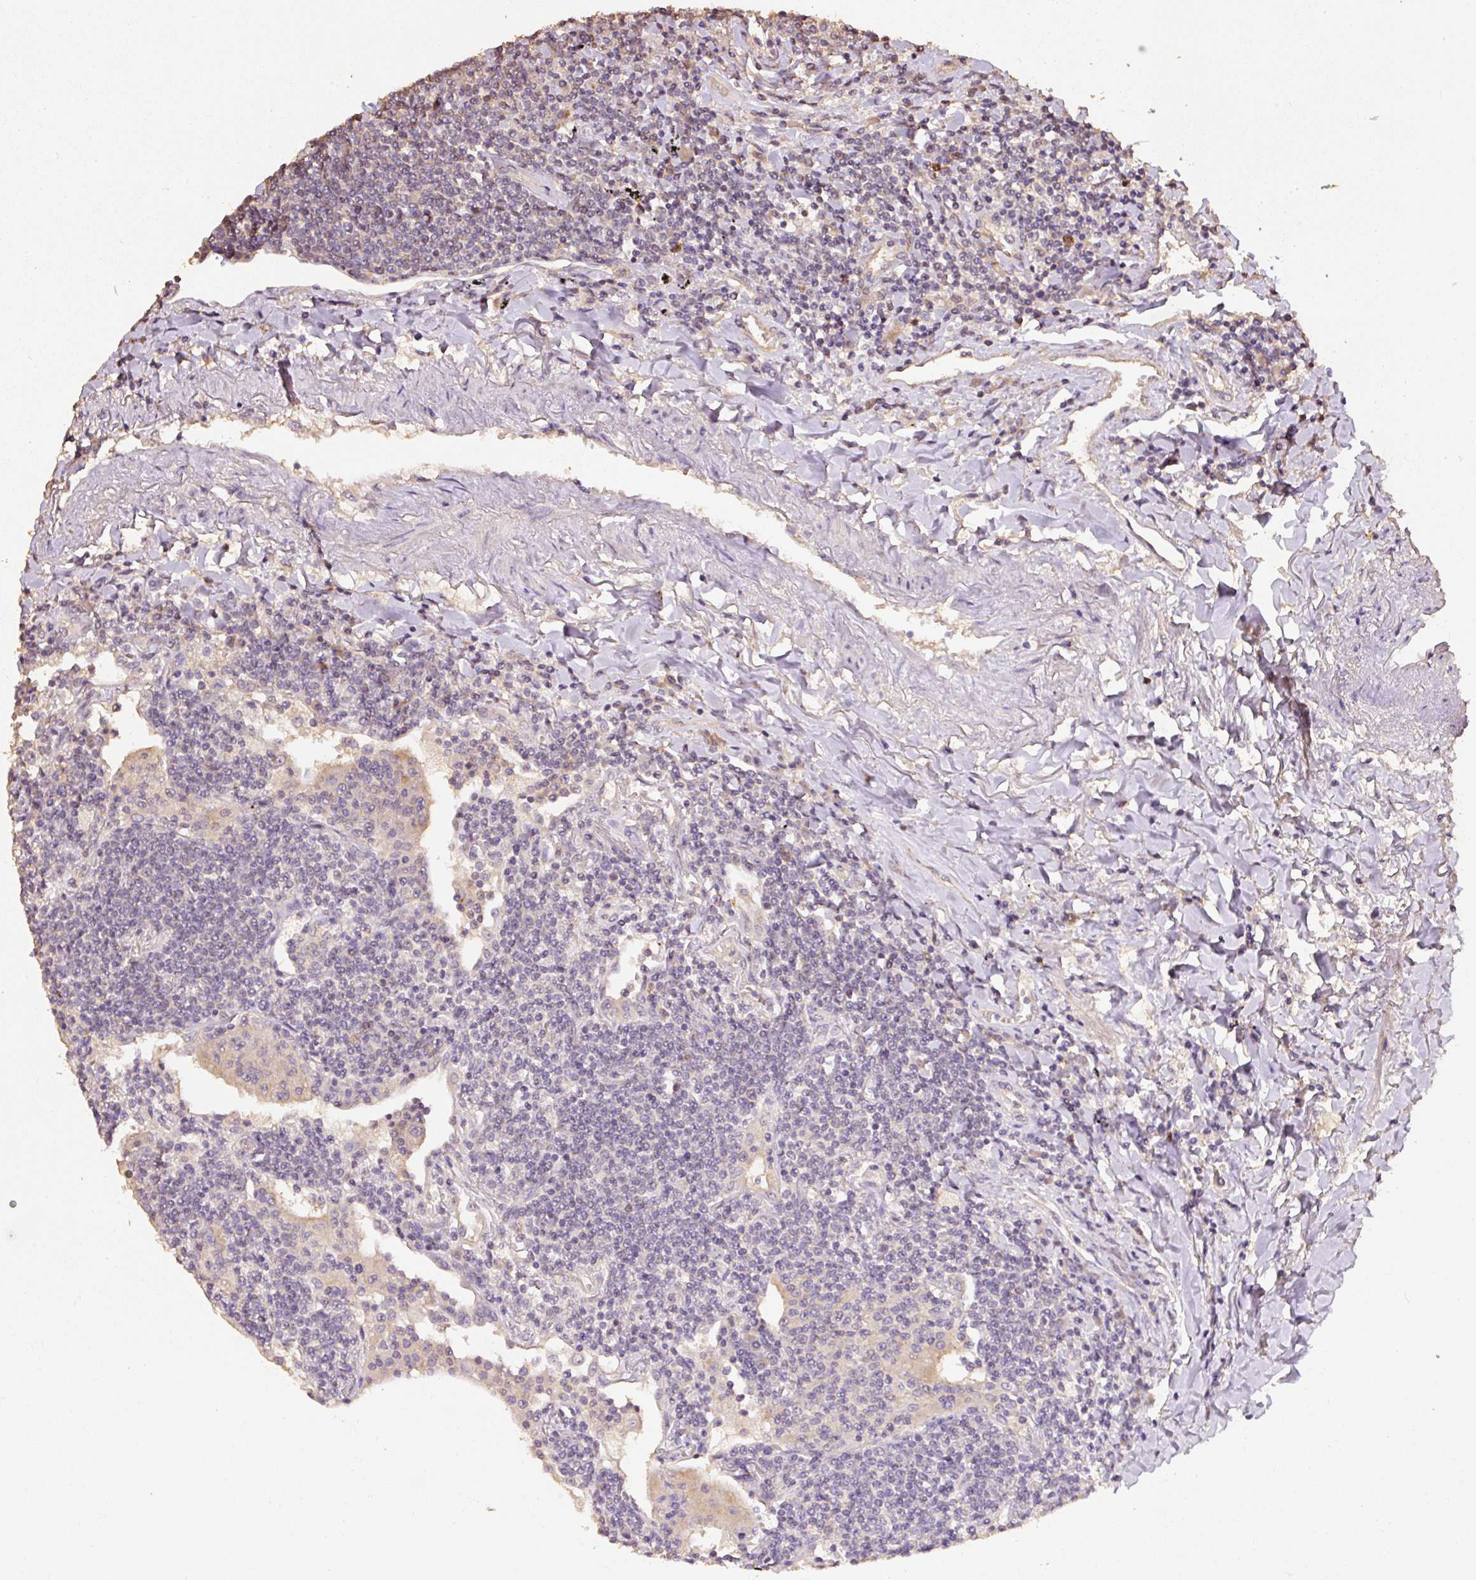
{"staining": {"intensity": "weak", "quantity": "<25%", "location": "cytoplasmic/membranous"}, "tissue": "lymphoma", "cell_type": "Tumor cells", "image_type": "cancer", "snomed": [{"axis": "morphology", "description": "Malignant lymphoma, non-Hodgkin's type, Low grade"}, {"axis": "topography", "description": "Lung"}], "caption": "Immunohistochemistry of human lymphoma displays no expression in tumor cells.", "gene": "HERC2", "patient": {"sex": "female", "age": 71}}